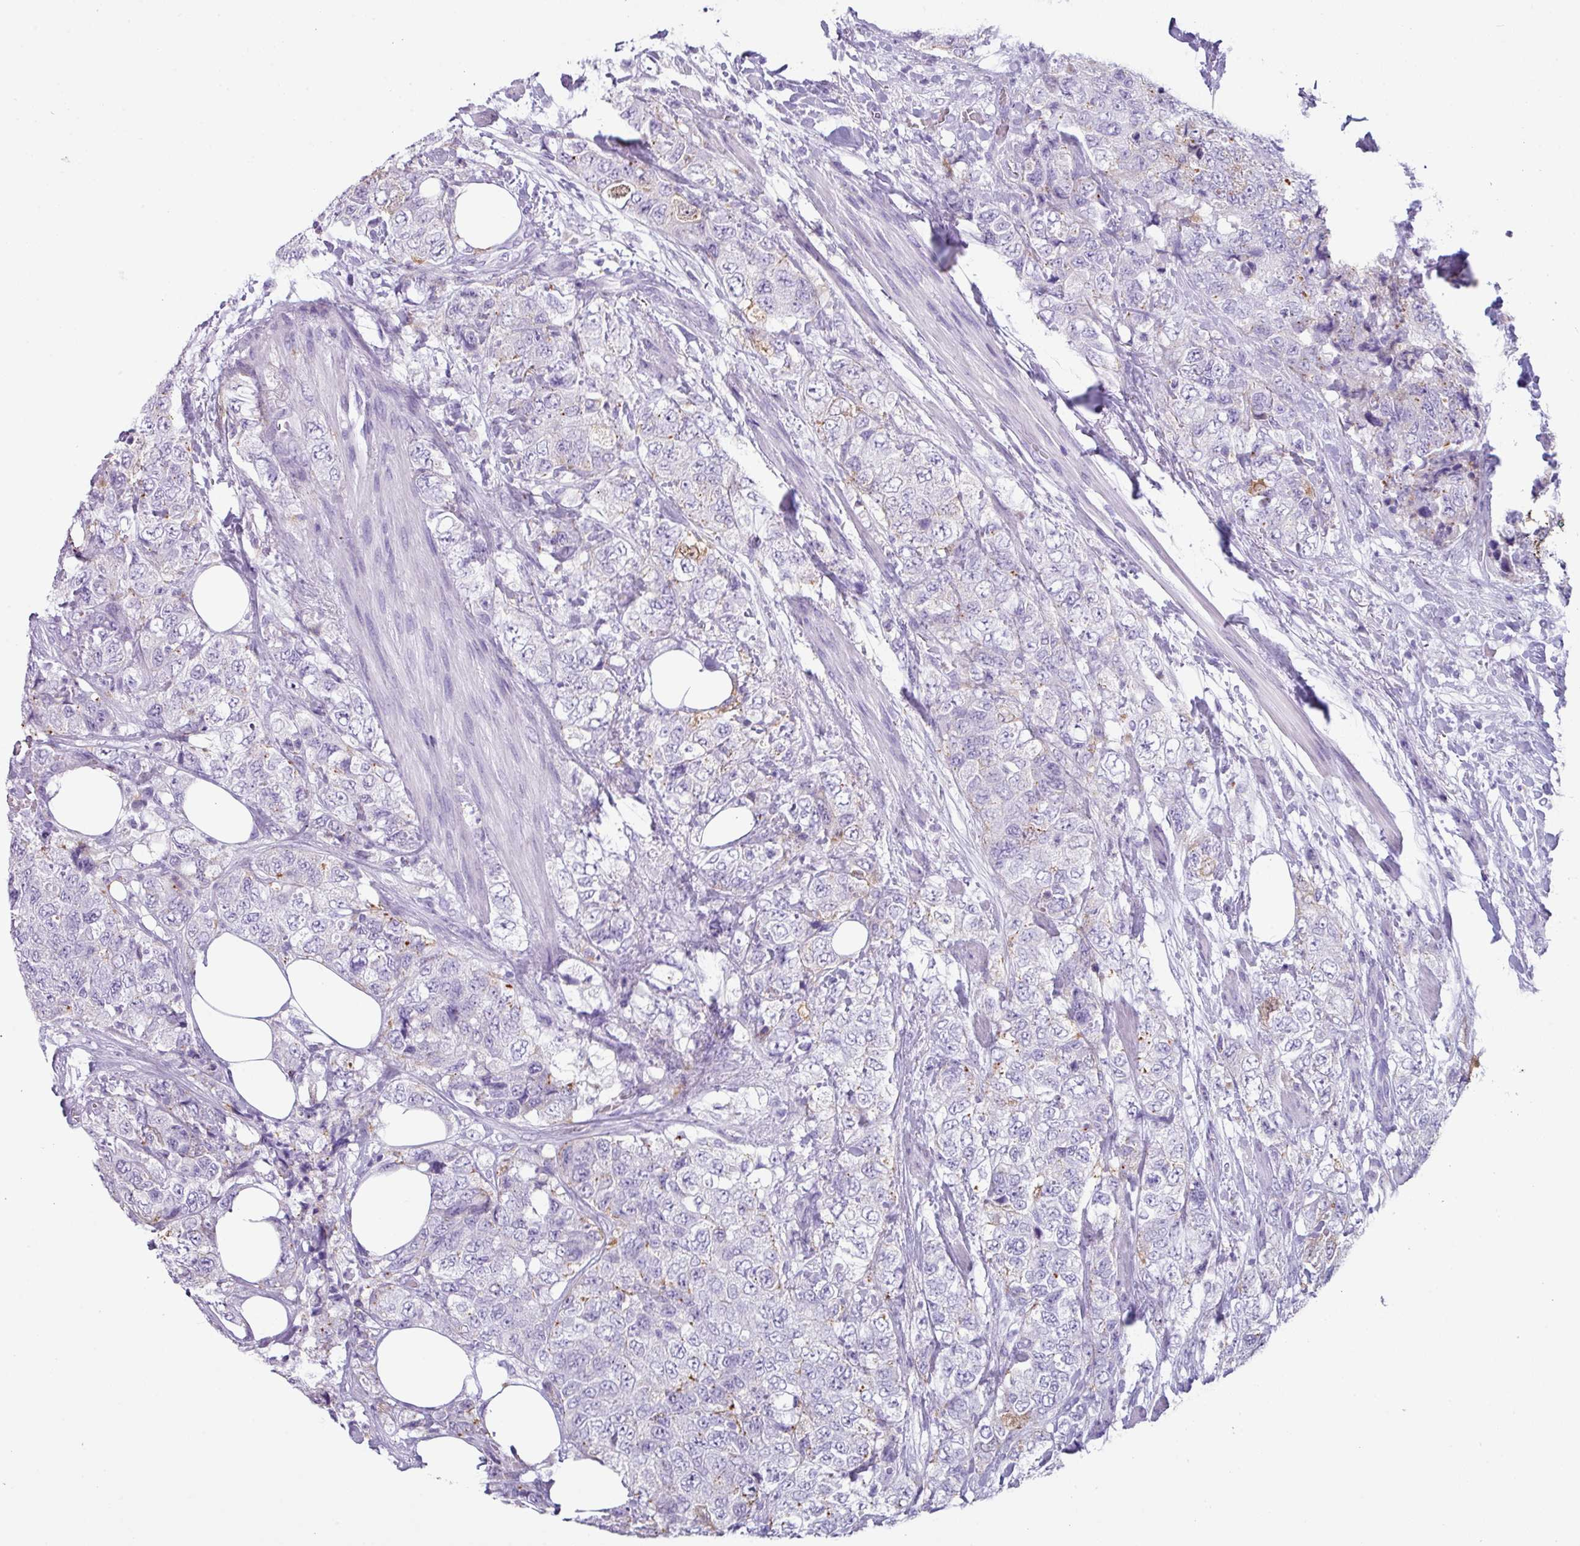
{"staining": {"intensity": "negative", "quantity": "none", "location": "none"}, "tissue": "urothelial cancer", "cell_type": "Tumor cells", "image_type": "cancer", "snomed": [{"axis": "morphology", "description": "Urothelial carcinoma, High grade"}, {"axis": "topography", "description": "Urinary bladder"}], "caption": "This is a image of immunohistochemistry staining of urothelial cancer, which shows no staining in tumor cells. (DAB (3,3'-diaminobenzidine) immunohistochemistry visualized using brightfield microscopy, high magnification).", "gene": "NCCRP1", "patient": {"sex": "female", "age": 78}}